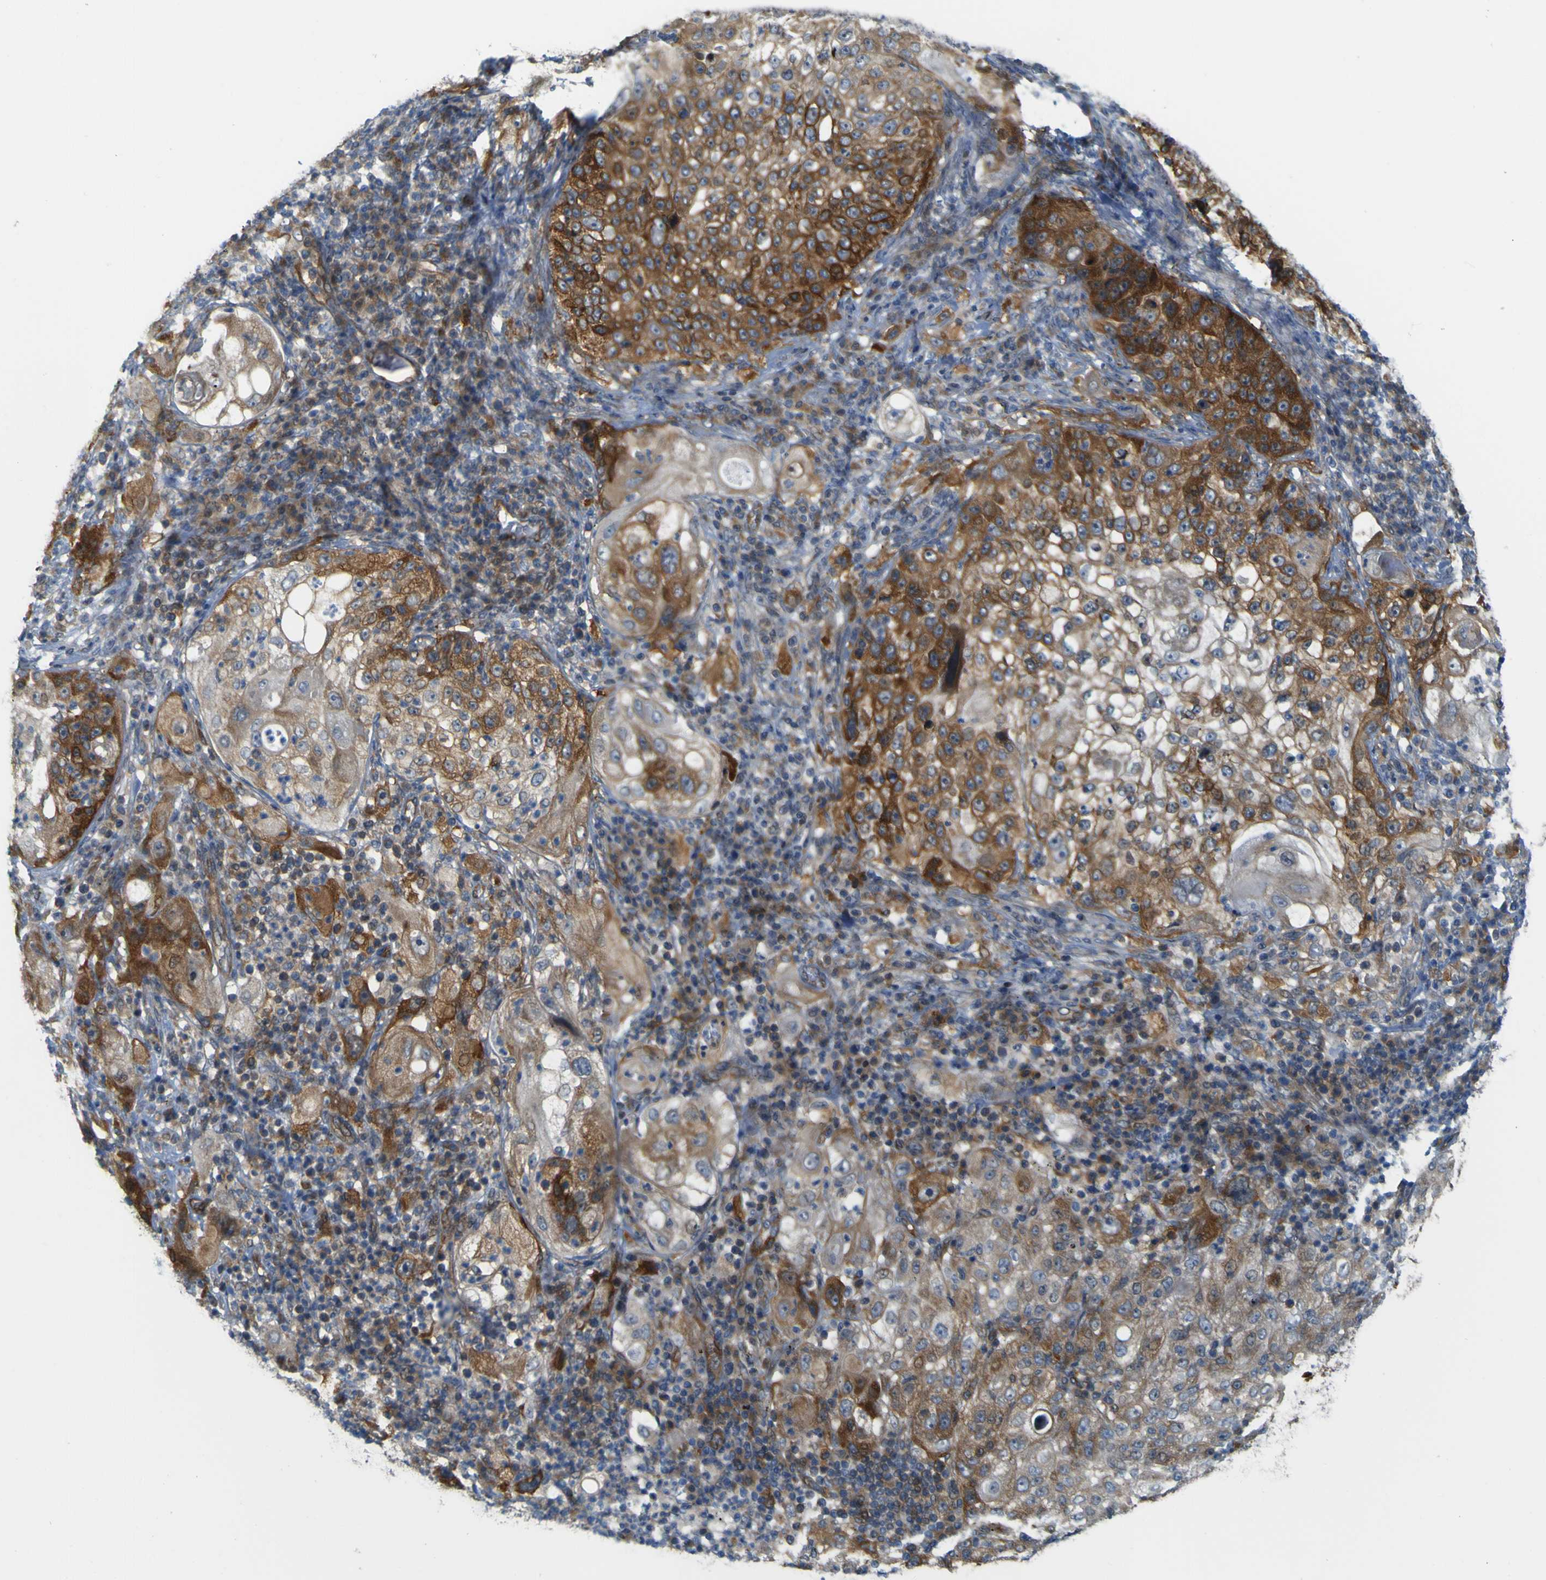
{"staining": {"intensity": "strong", "quantity": "25%-75%", "location": "cytoplasmic/membranous"}, "tissue": "lung cancer", "cell_type": "Tumor cells", "image_type": "cancer", "snomed": [{"axis": "morphology", "description": "Inflammation, NOS"}, {"axis": "morphology", "description": "Squamous cell carcinoma, NOS"}, {"axis": "topography", "description": "Lymph node"}, {"axis": "topography", "description": "Soft tissue"}, {"axis": "topography", "description": "Lung"}], "caption": "Immunohistochemistry (IHC) micrograph of neoplastic tissue: human lung squamous cell carcinoma stained using immunohistochemistry displays high levels of strong protein expression localized specifically in the cytoplasmic/membranous of tumor cells, appearing as a cytoplasmic/membranous brown color.", "gene": "JPH1", "patient": {"sex": "male", "age": 66}}